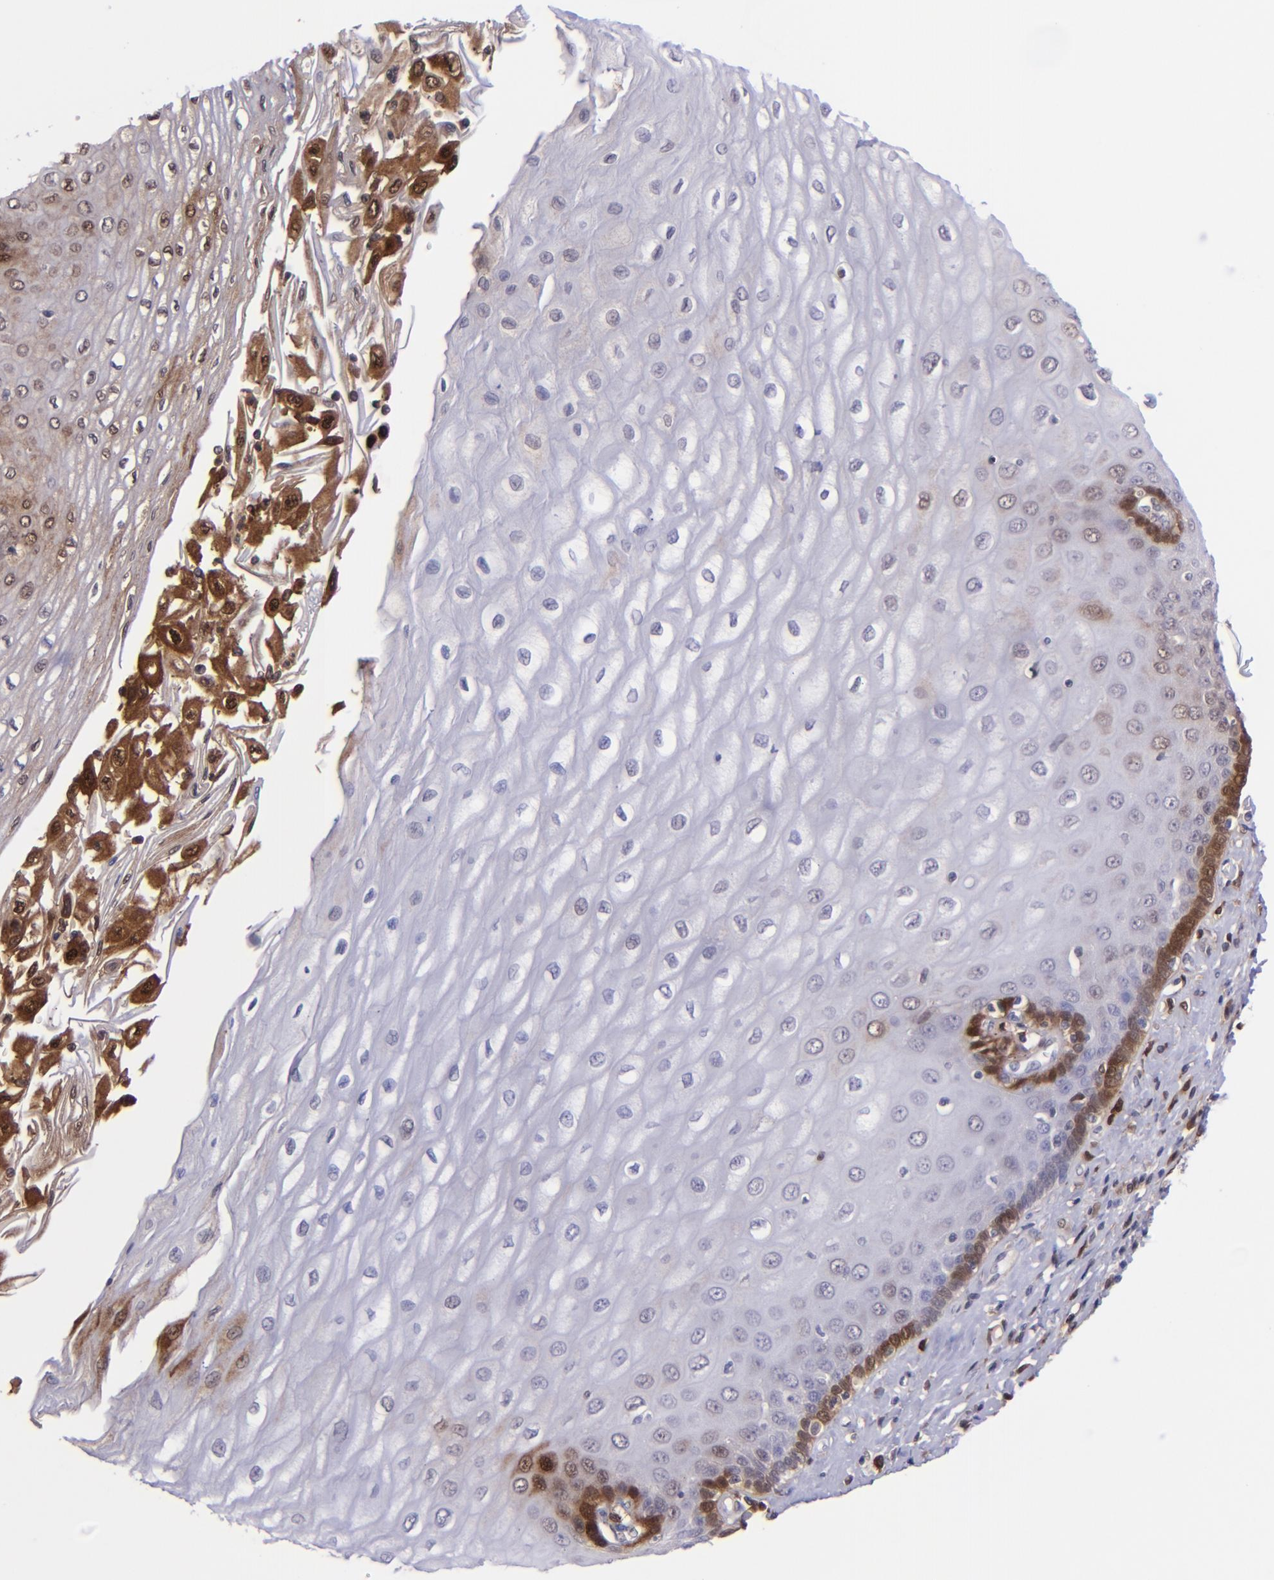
{"staining": {"intensity": "moderate", "quantity": "<25%", "location": "cytoplasmic/membranous,nuclear"}, "tissue": "esophagus", "cell_type": "Squamous epithelial cells", "image_type": "normal", "snomed": [{"axis": "morphology", "description": "Normal tissue, NOS"}, {"axis": "topography", "description": "Esophagus"}], "caption": "Unremarkable esophagus demonstrates moderate cytoplasmic/membranous,nuclear positivity in approximately <25% of squamous epithelial cells, visualized by immunohistochemistry.", "gene": "TYMP", "patient": {"sex": "male", "age": 62}}